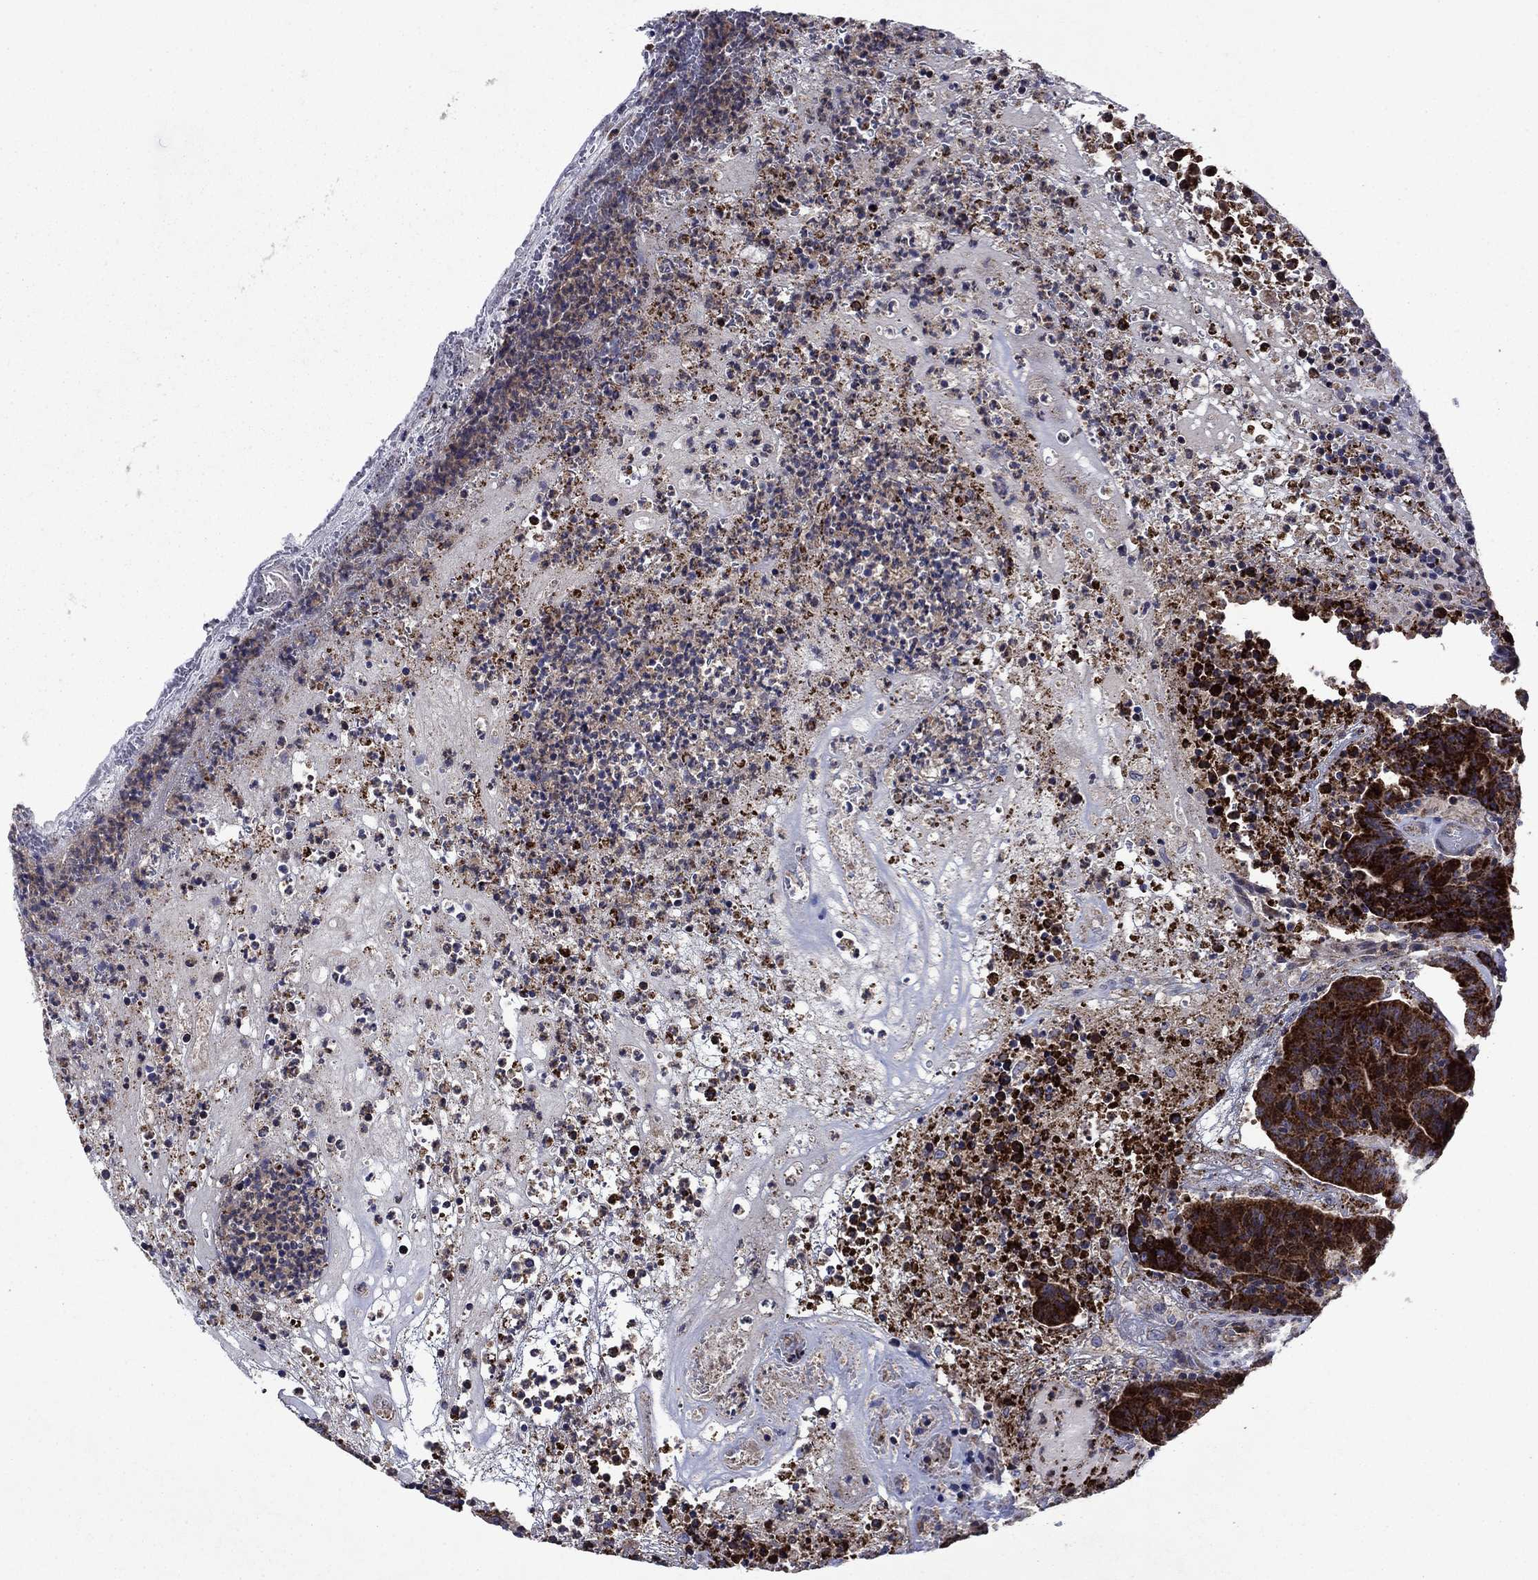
{"staining": {"intensity": "strong", "quantity": ">75%", "location": "cytoplasmic/membranous"}, "tissue": "colorectal cancer", "cell_type": "Tumor cells", "image_type": "cancer", "snomed": [{"axis": "morphology", "description": "Adenocarcinoma, NOS"}, {"axis": "topography", "description": "Colon"}], "caption": "Protein expression analysis of adenocarcinoma (colorectal) shows strong cytoplasmic/membranous expression in about >75% of tumor cells.", "gene": "KIF22", "patient": {"sex": "female", "age": 75}}